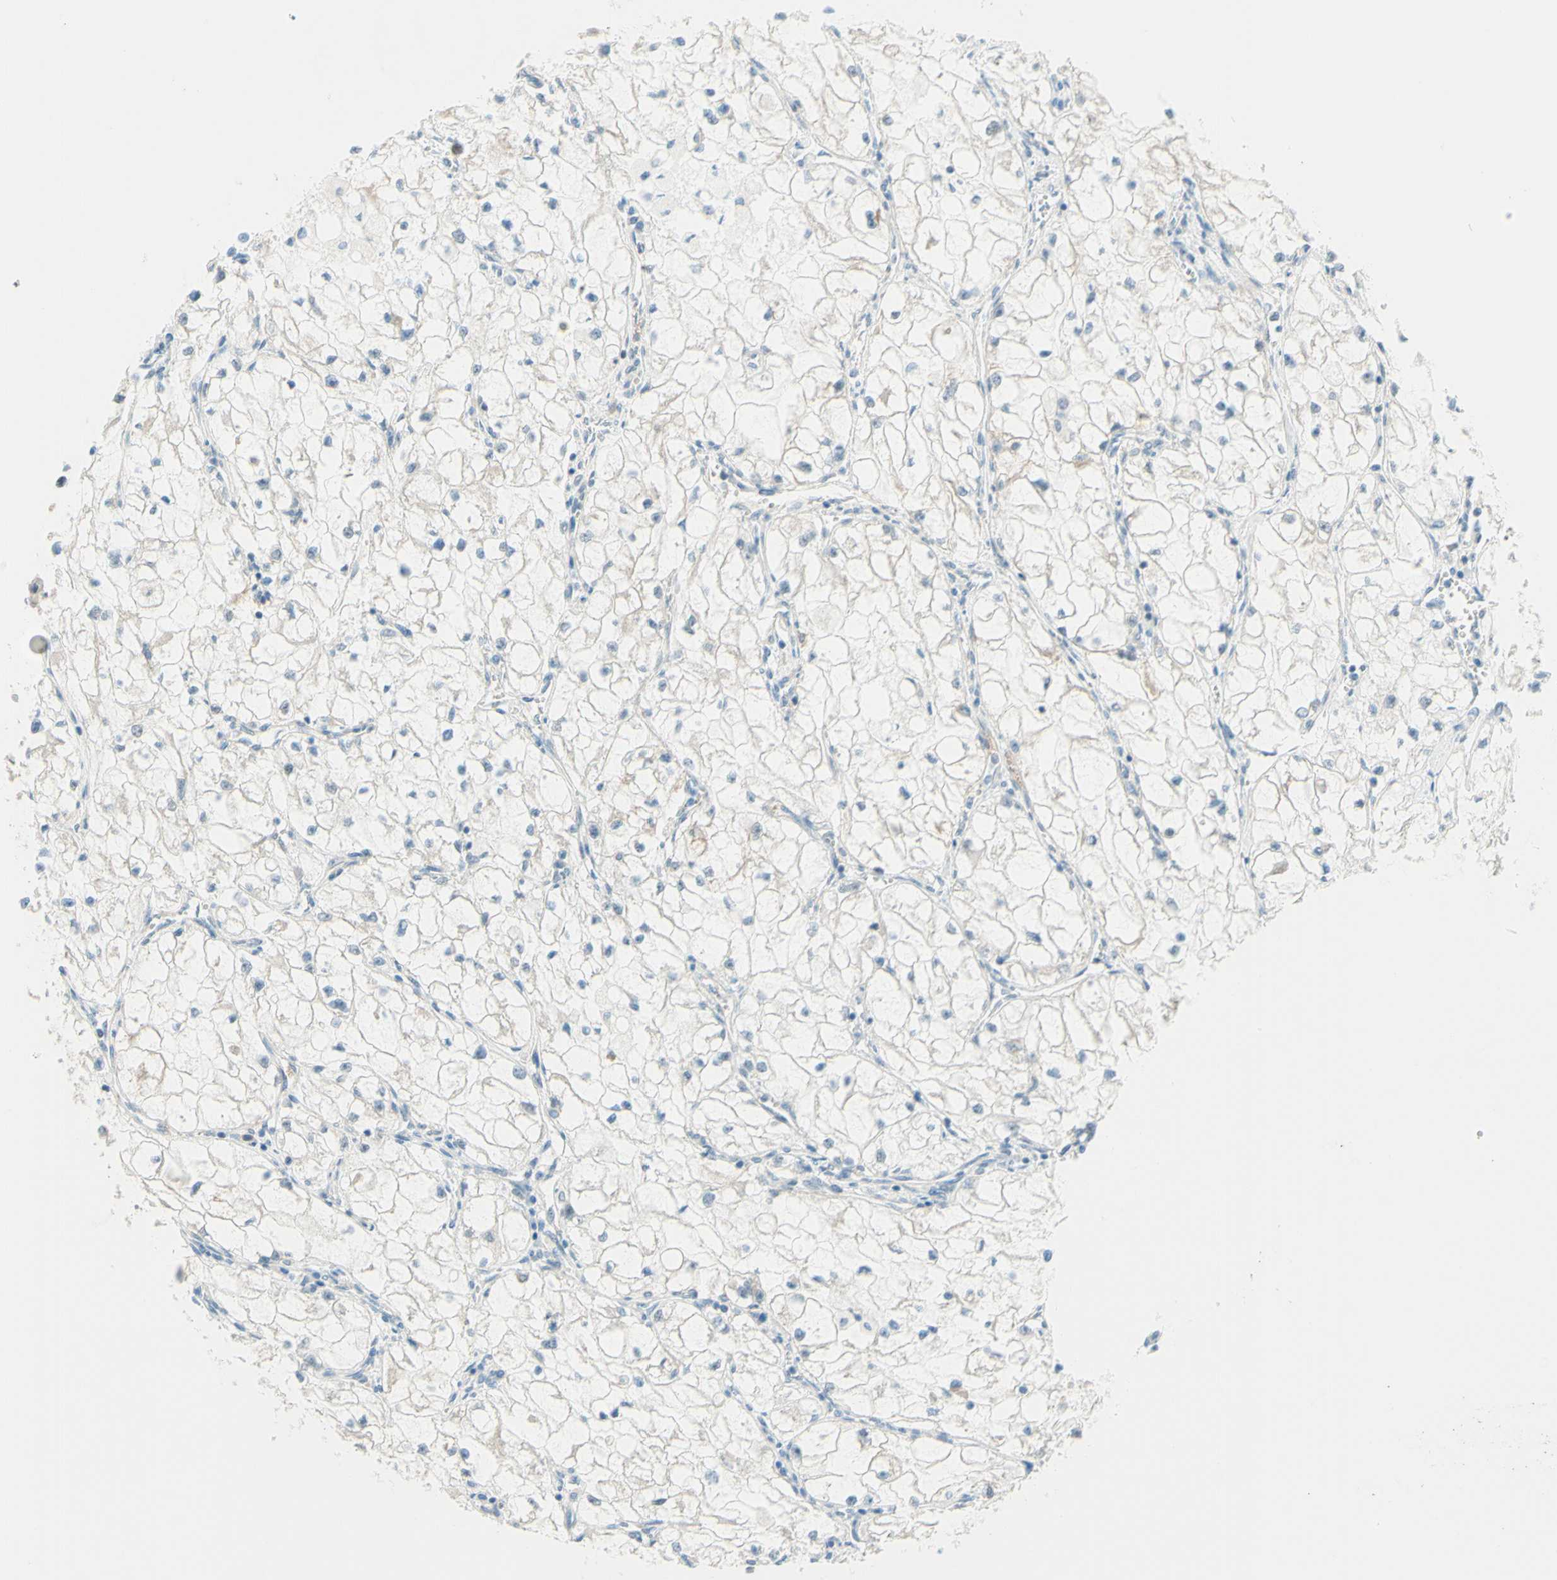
{"staining": {"intensity": "negative", "quantity": "none", "location": "none"}, "tissue": "renal cancer", "cell_type": "Tumor cells", "image_type": "cancer", "snomed": [{"axis": "morphology", "description": "Adenocarcinoma, NOS"}, {"axis": "topography", "description": "Kidney"}], "caption": "This is a micrograph of immunohistochemistry staining of renal cancer, which shows no positivity in tumor cells.", "gene": "JPH1", "patient": {"sex": "female", "age": 70}}